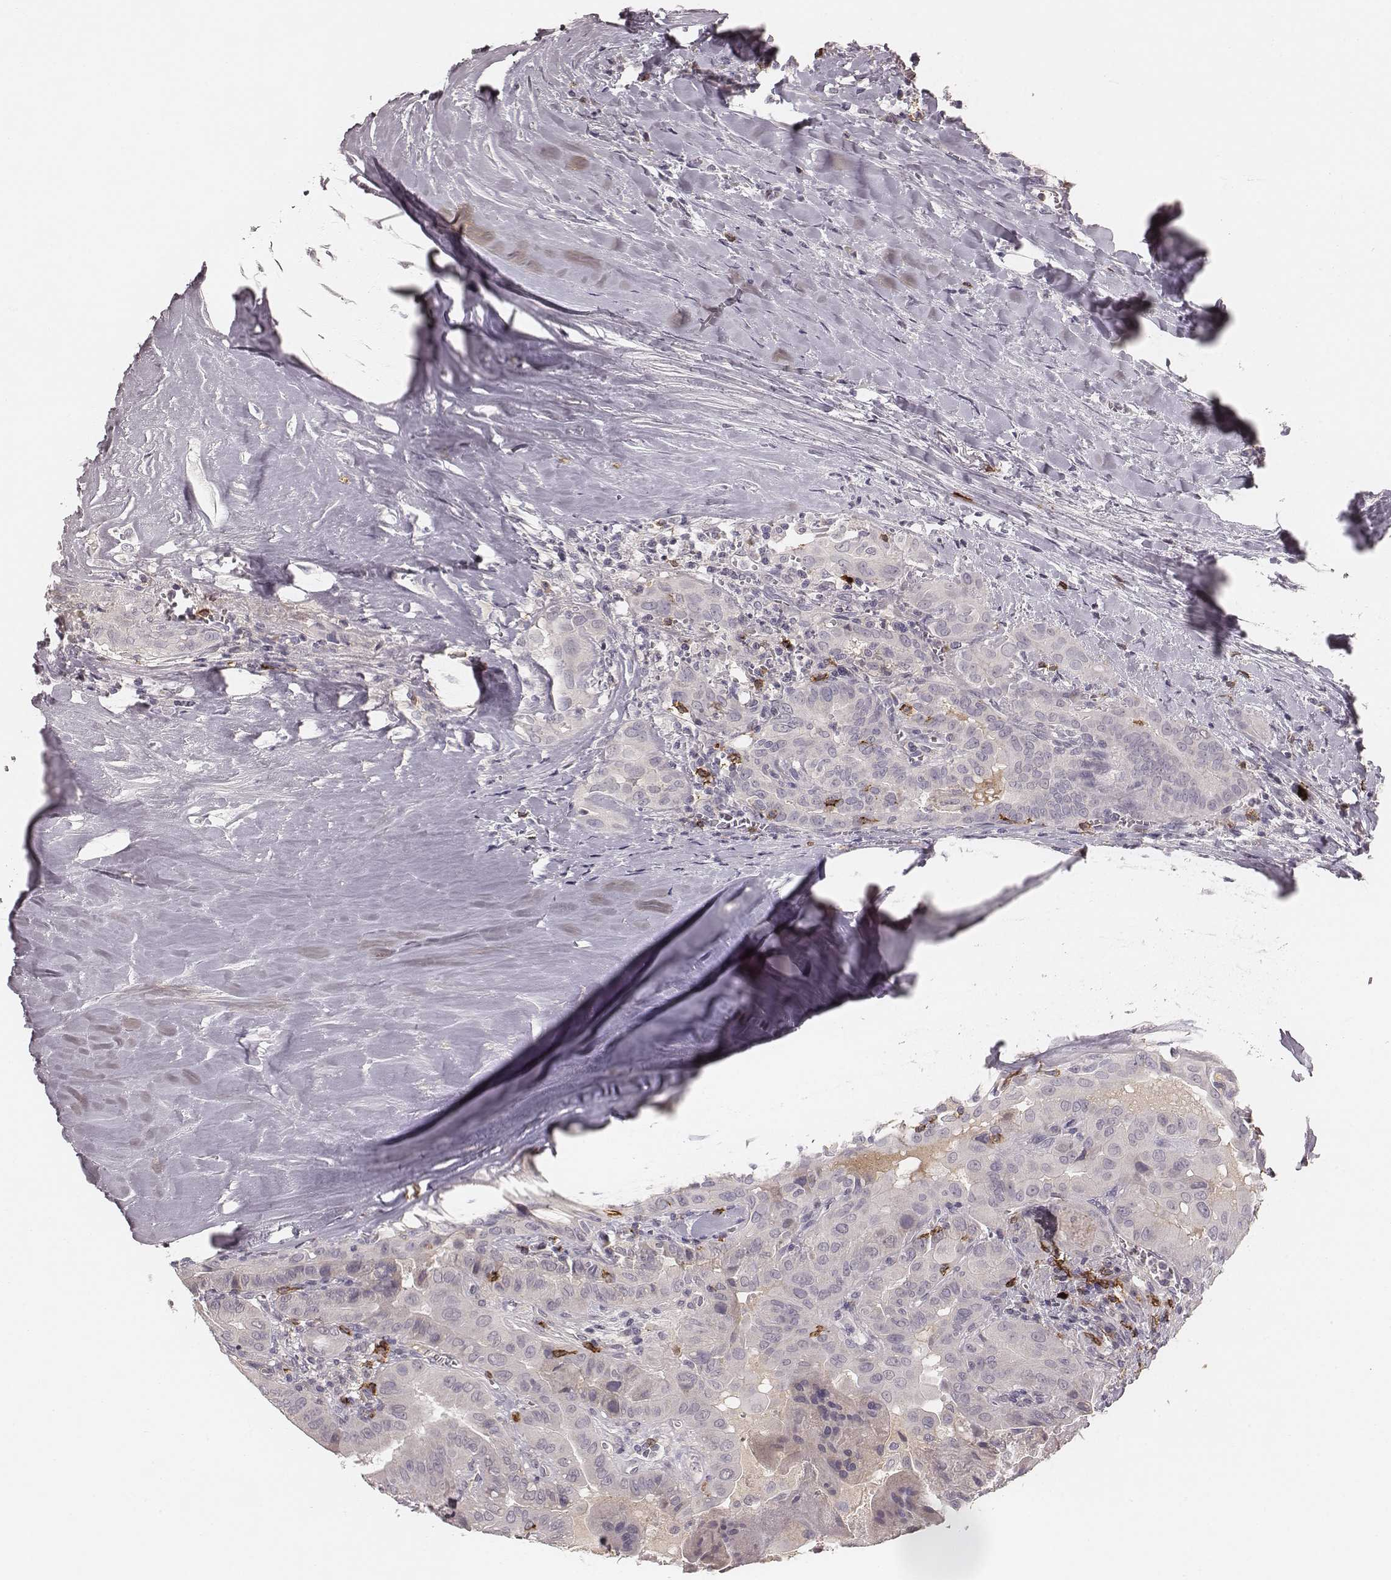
{"staining": {"intensity": "negative", "quantity": "none", "location": "none"}, "tissue": "thyroid cancer", "cell_type": "Tumor cells", "image_type": "cancer", "snomed": [{"axis": "morphology", "description": "Papillary adenocarcinoma, NOS"}, {"axis": "topography", "description": "Thyroid gland"}], "caption": "A histopathology image of human thyroid papillary adenocarcinoma is negative for staining in tumor cells. Brightfield microscopy of immunohistochemistry stained with DAB (3,3'-diaminobenzidine) (brown) and hematoxylin (blue), captured at high magnification.", "gene": "CD8A", "patient": {"sex": "female", "age": 37}}